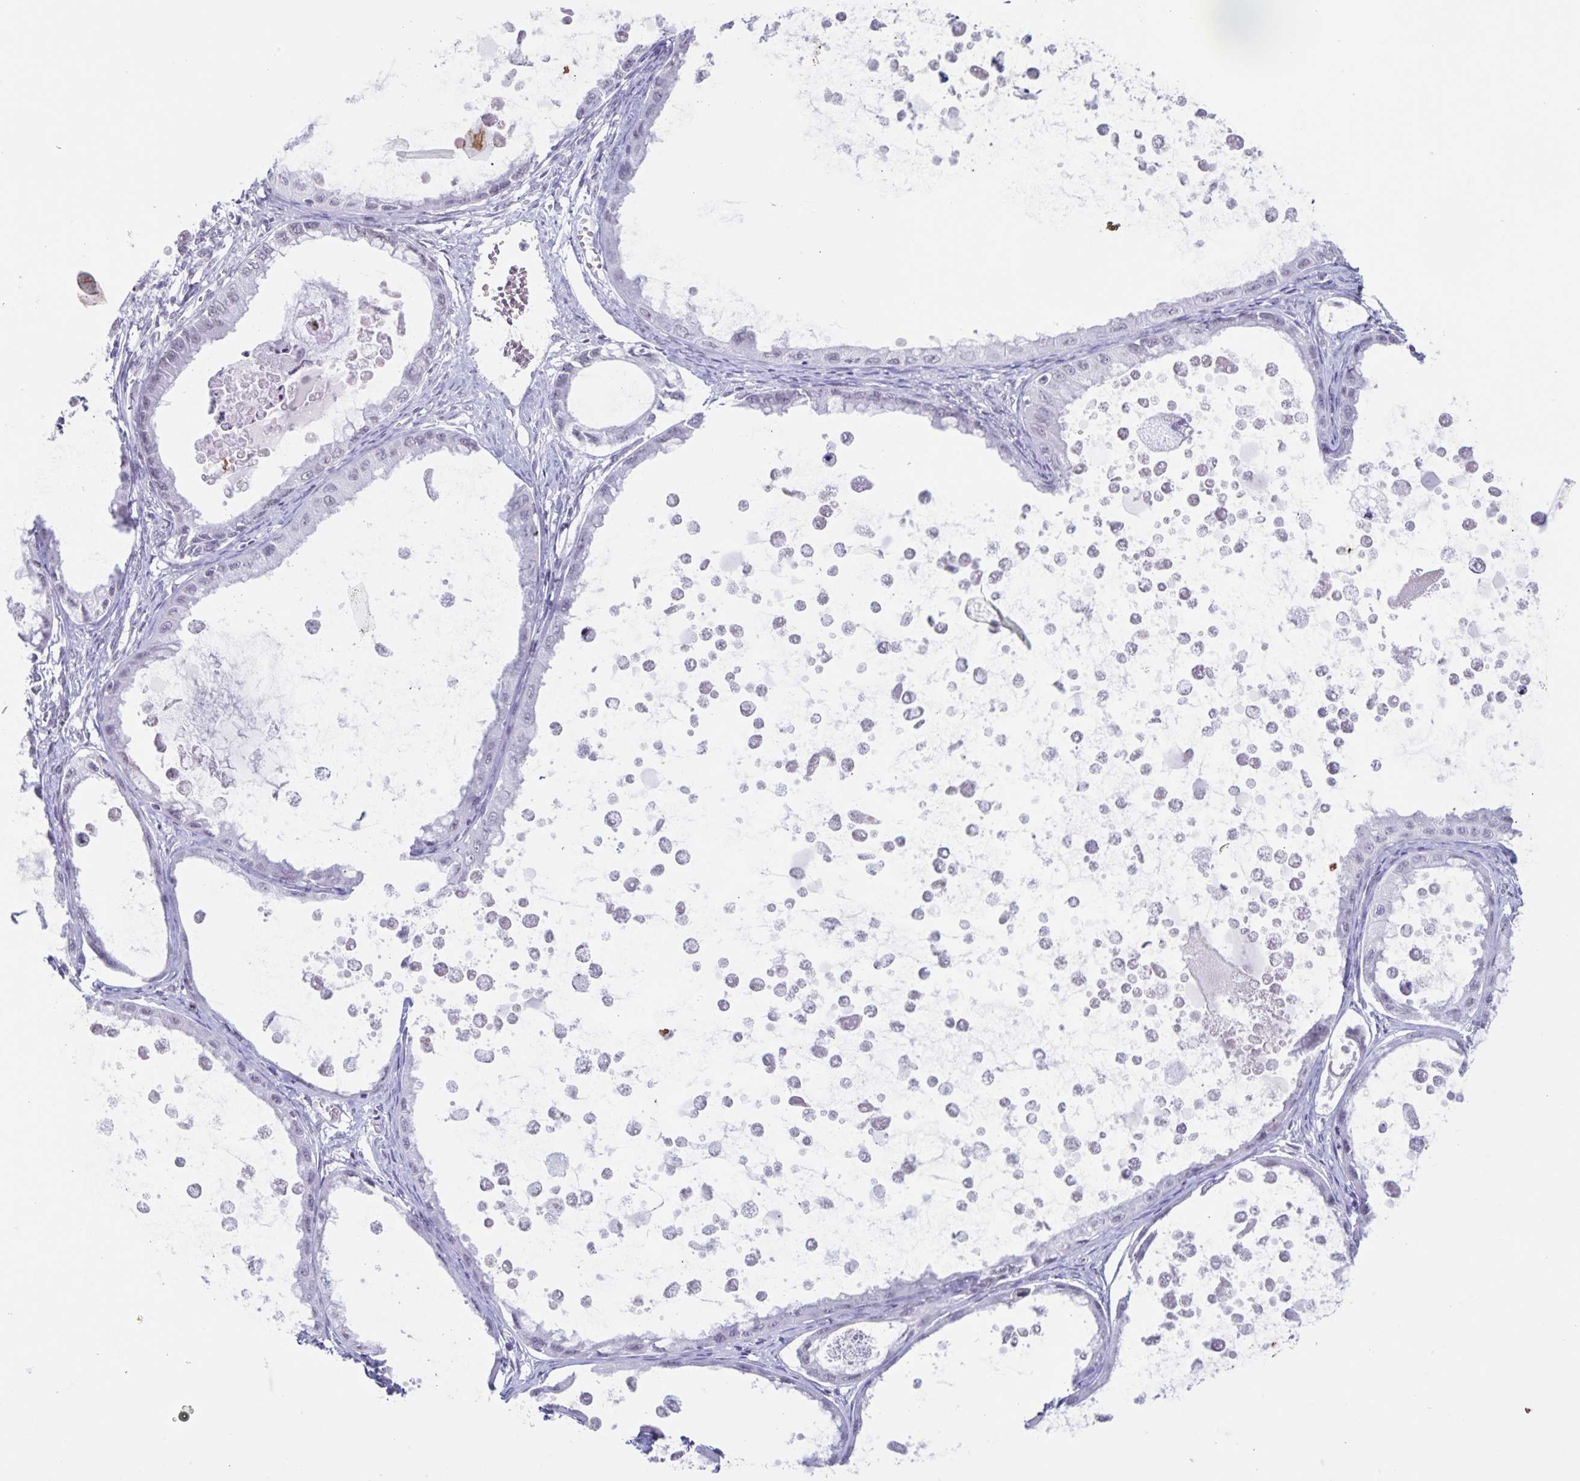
{"staining": {"intensity": "negative", "quantity": "none", "location": "none"}, "tissue": "ovarian cancer", "cell_type": "Tumor cells", "image_type": "cancer", "snomed": [{"axis": "morphology", "description": "Cystadenocarcinoma, mucinous, NOS"}, {"axis": "topography", "description": "Ovary"}], "caption": "High power microscopy micrograph of an immunohistochemistry (IHC) photomicrograph of mucinous cystadenocarcinoma (ovarian), revealing no significant expression in tumor cells. The staining is performed using DAB brown chromogen with nuclei counter-stained in using hematoxylin.", "gene": "LCE6A", "patient": {"sex": "female", "age": 64}}